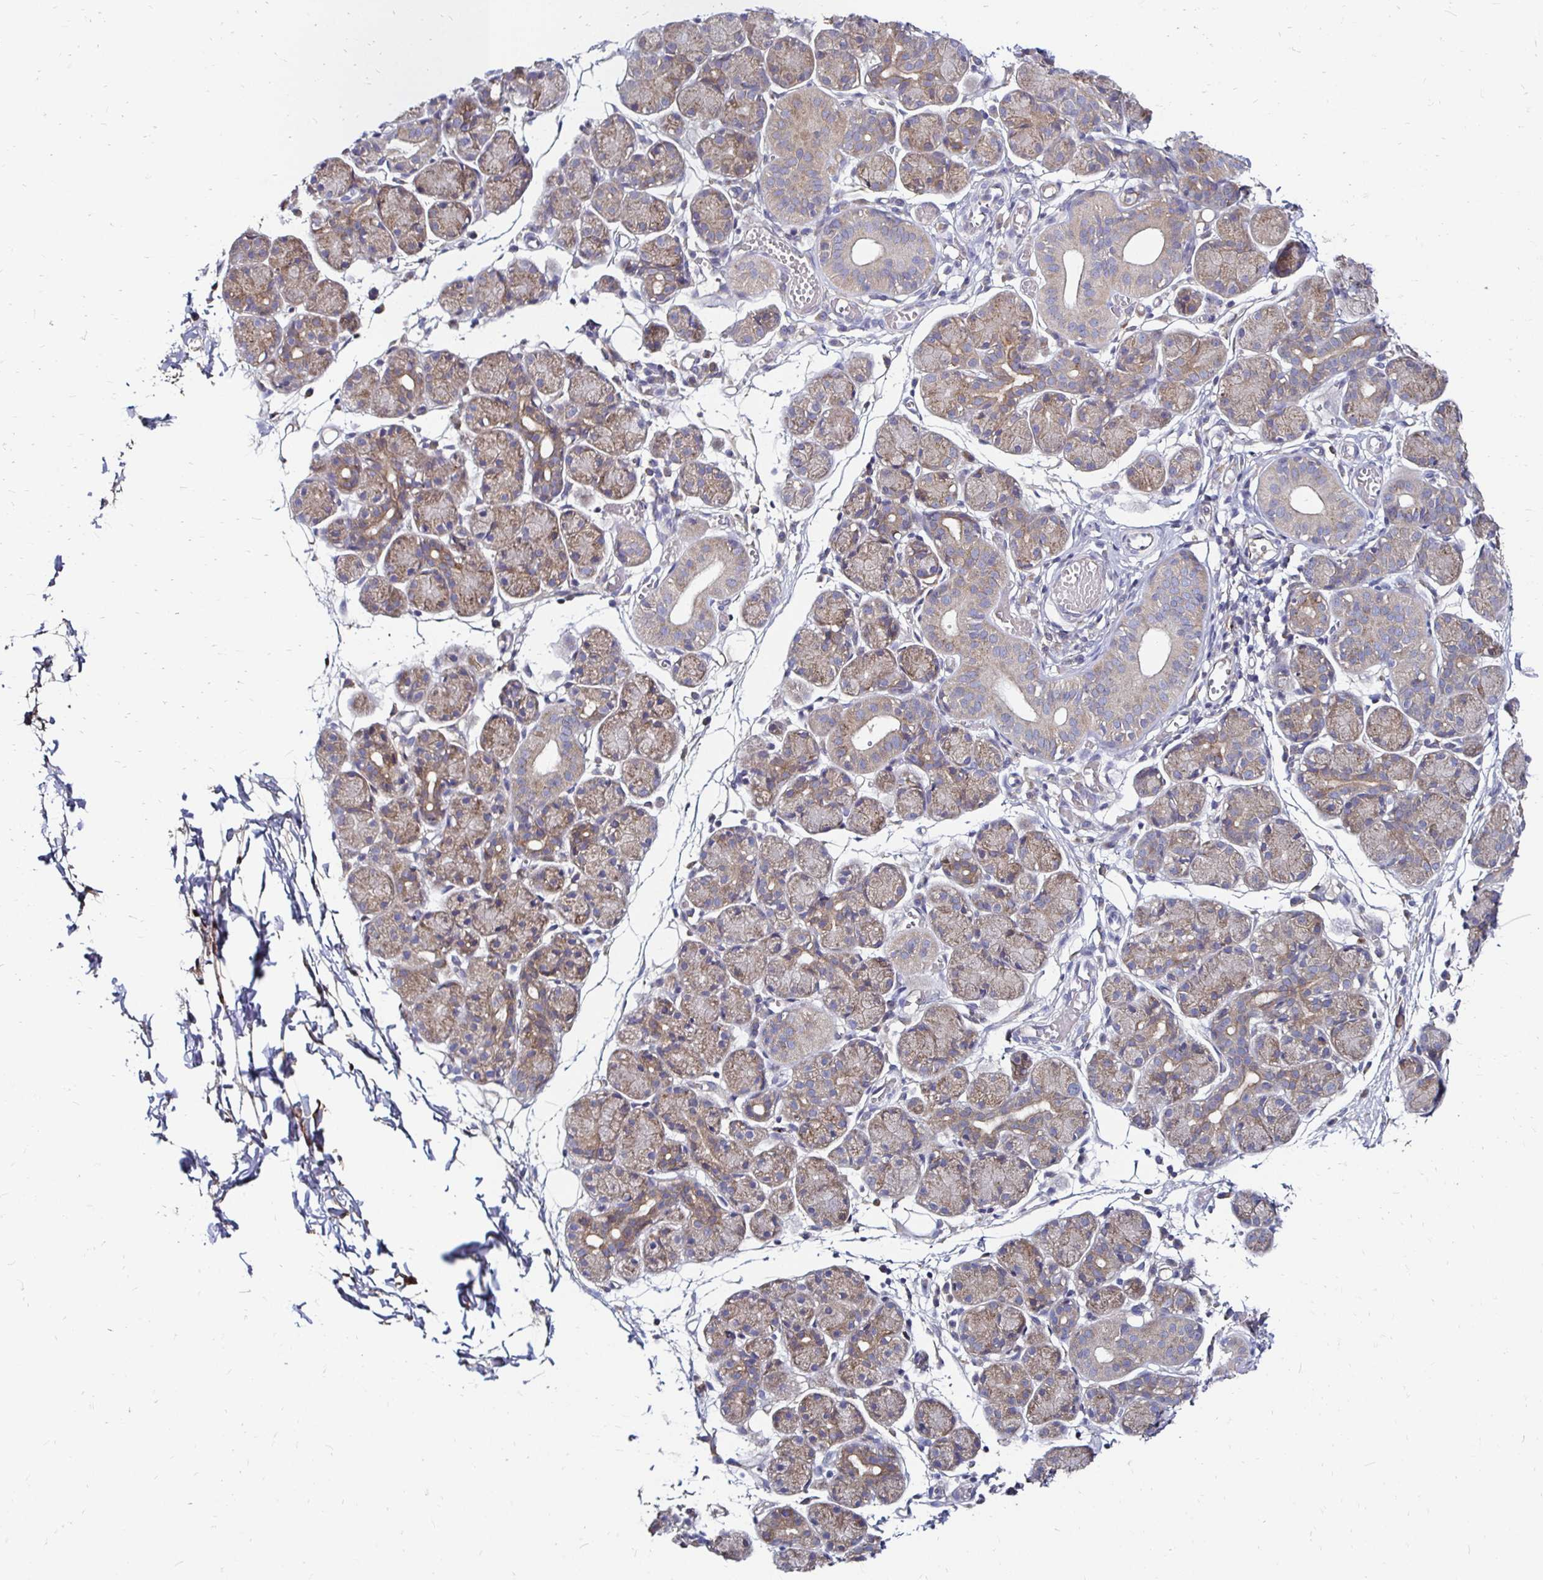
{"staining": {"intensity": "weak", "quantity": ">75%", "location": "cytoplasmic/membranous"}, "tissue": "salivary gland", "cell_type": "Glandular cells", "image_type": "normal", "snomed": [{"axis": "morphology", "description": "Normal tissue, NOS"}, {"axis": "morphology", "description": "Inflammation, NOS"}, {"axis": "topography", "description": "Lymph node"}, {"axis": "topography", "description": "Salivary gland"}], "caption": "A brown stain labels weak cytoplasmic/membranous staining of a protein in glandular cells of normal salivary gland. (brown staining indicates protein expression, while blue staining denotes nuclei).", "gene": "NCSTN", "patient": {"sex": "male", "age": 3}}